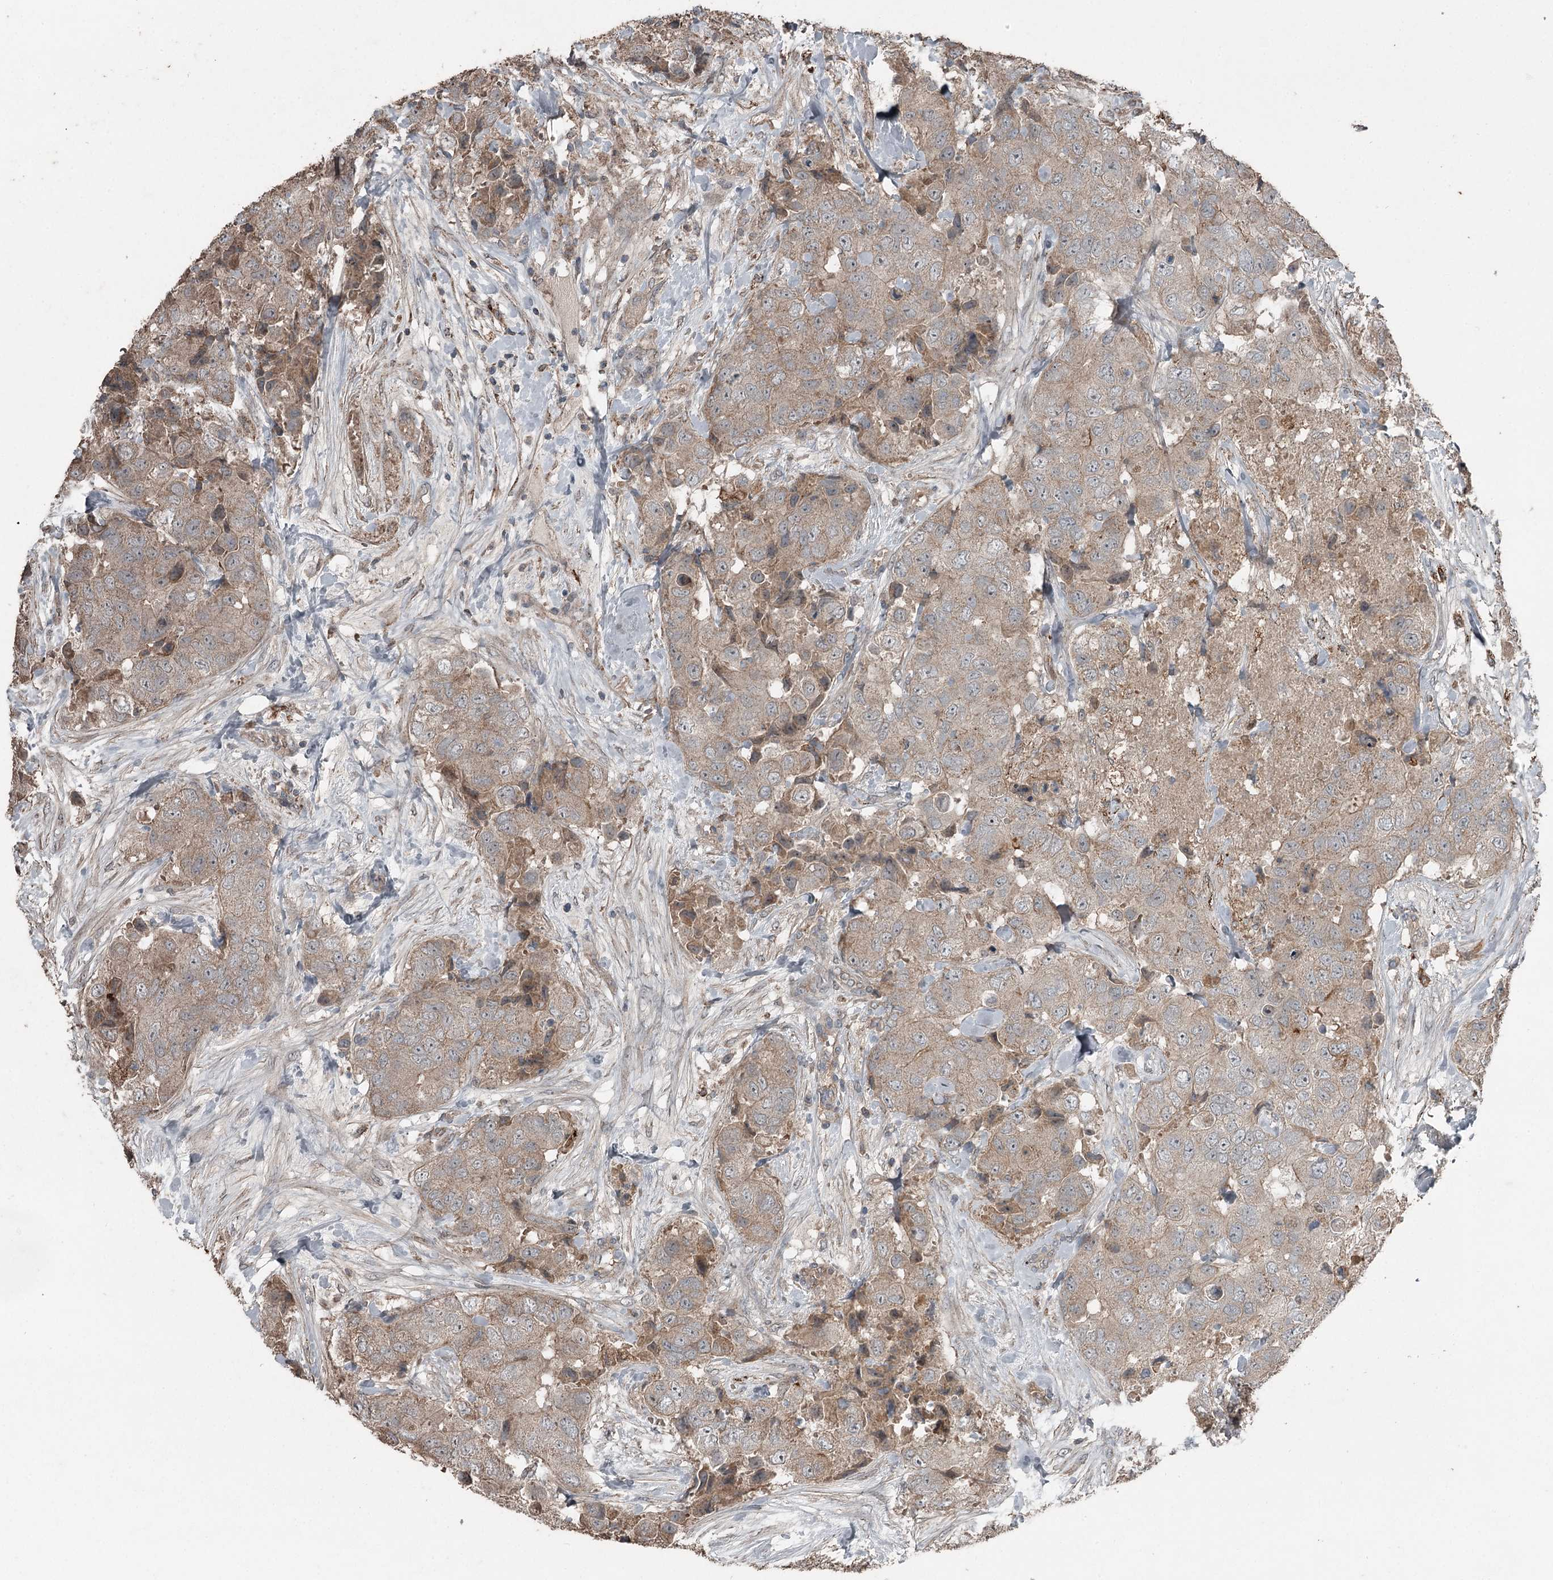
{"staining": {"intensity": "weak", "quantity": "25%-75%", "location": "cytoplasmic/membranous"}, "tissue": "breast cancer", "cell_type": "Tumor cells", "image_type": "cancer", "snomed": [{"axis": "morphology", "description": "Duct carcinoma"}, {"axis": "topography", "description": "Breast"}], "caption": "The micrograph demonstrates a brown stain indicating the presence of a protein in the cytoplasmic/membranous of tumor cells in invasive ductal carcinoma (breast). The staining was performed using DAB, with brown indicating positive protein expression. Nuclei are stained blue with hematoxylin.", "gene": "SLC39A8", "patient": {"sex": "female", "age": 62}}